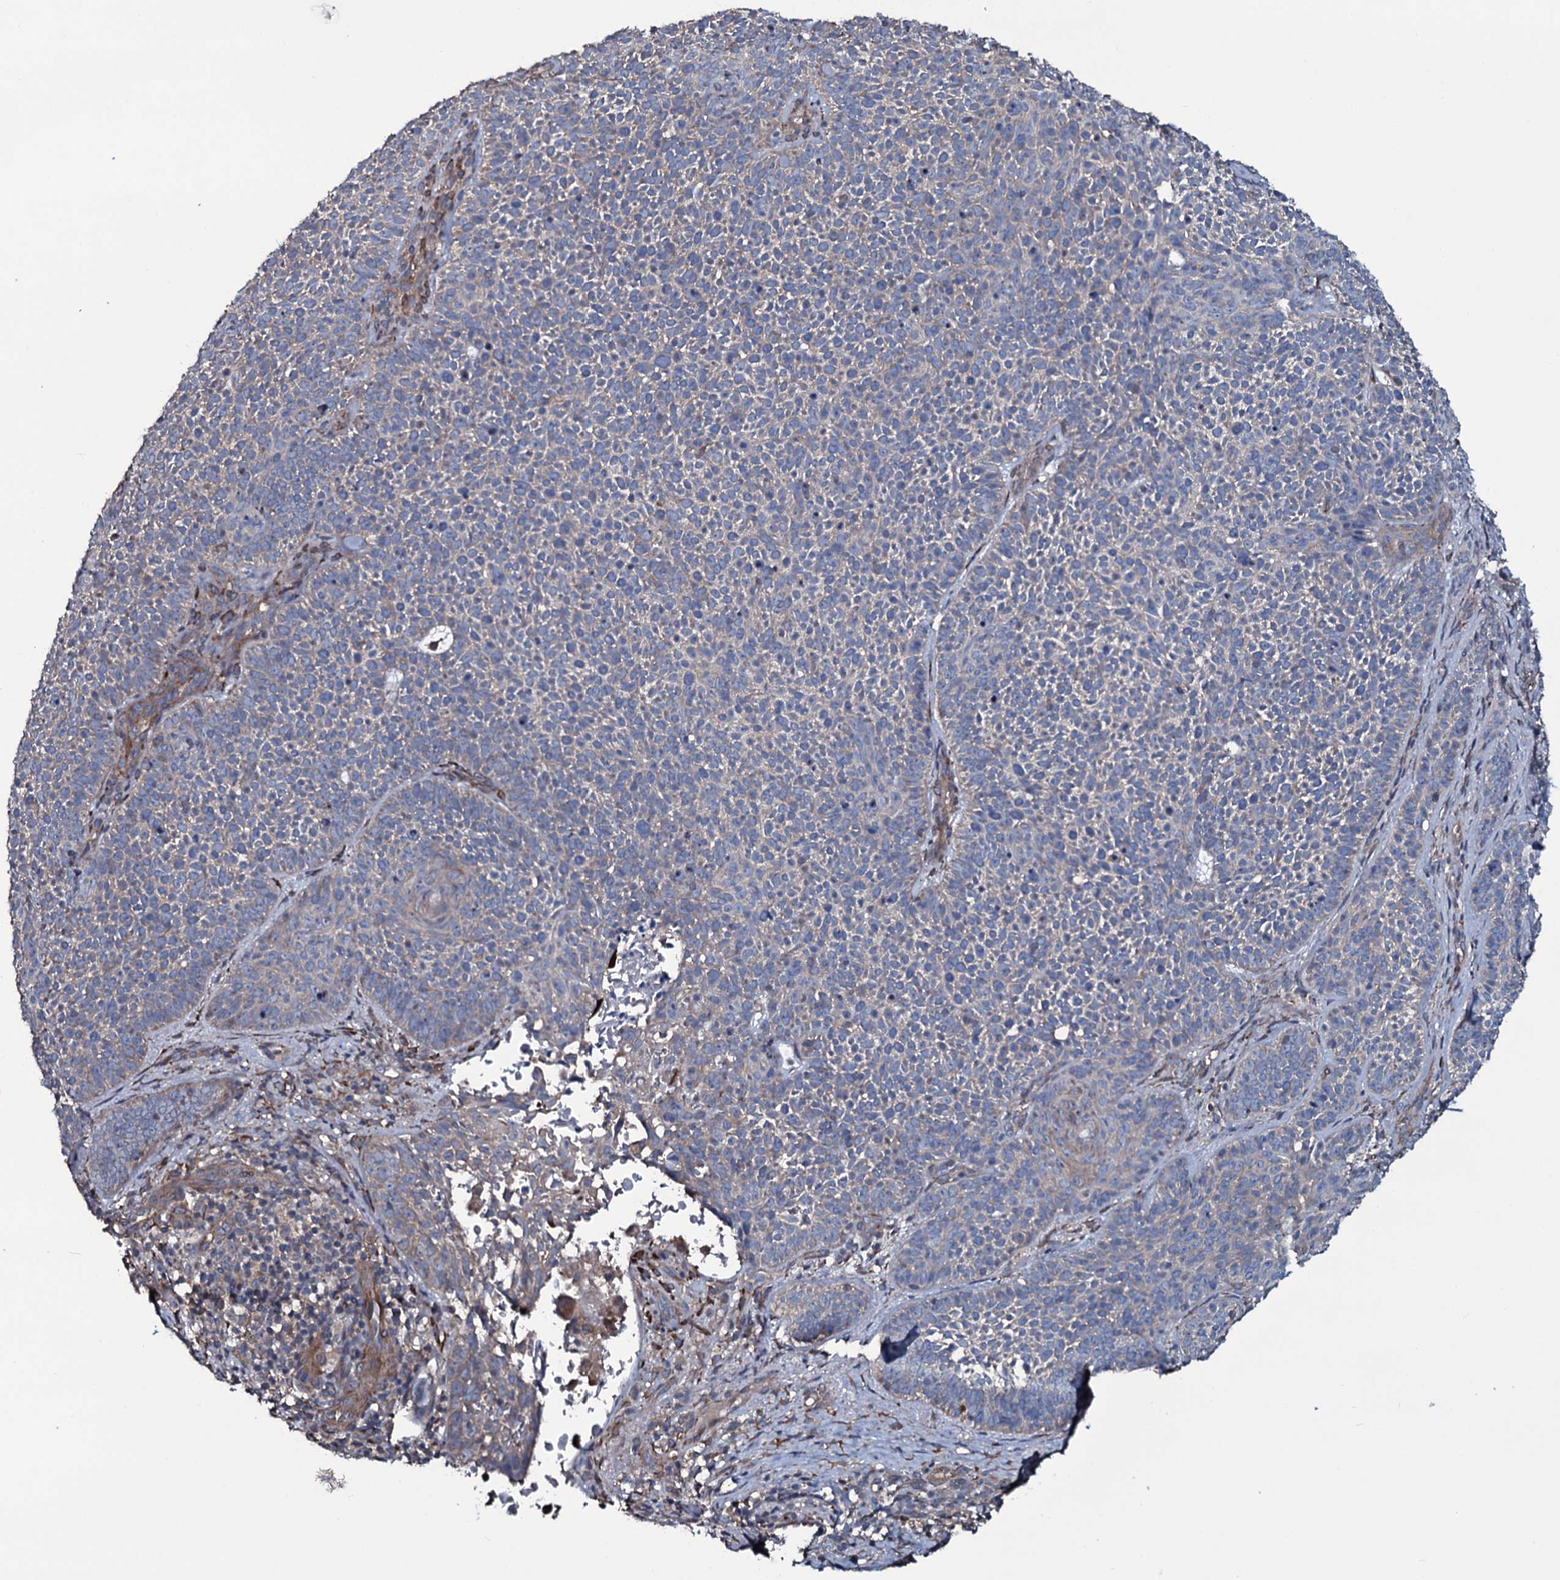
{"staining": {"intensity": "weak", "quantity": "25%-75%", "location": "cytoplasmic/membranous"}, "tissue": "skin cancer", "cell_type": "Tumor cells", "image_type": "cancer", "snomed": [{"axis": "morphology", "description": "Basal cell carcinoma"}, {"axis": "topography", "description": "Skin"}], "caption": "DAB immunohistochemical staining of human skin cancer (basal cell carcinoma) demonstrates weak cytoplasmic/membranous protein positivity in approximately 25%-75% of tumor cells.", "gene": "WIPF3", "patient": {"sex": "male", "age": 85}}